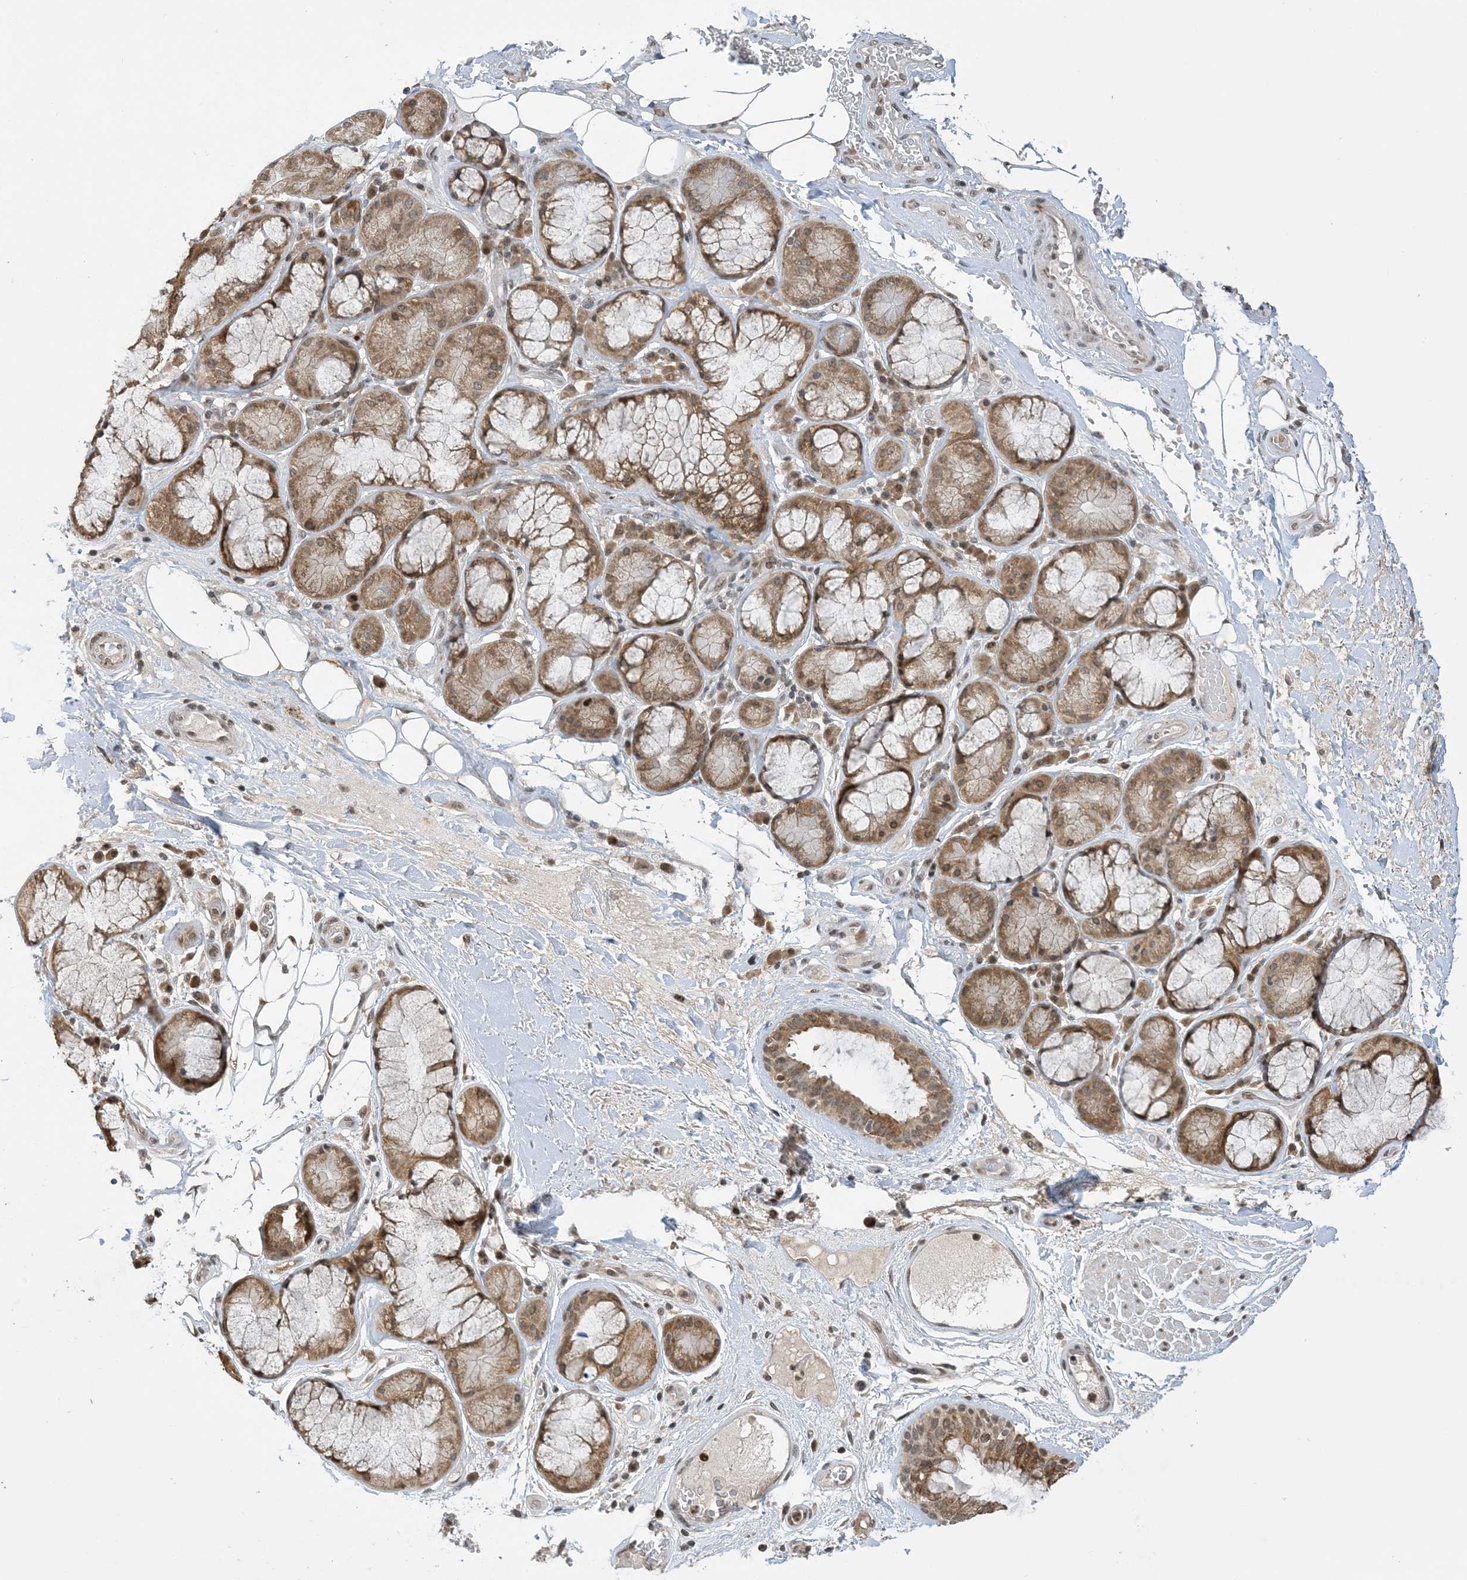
{"staining": {"intensity": "moderate", "quantity": ">75%", "location": "cytoplasmic/membranous,nuclear"}, "tissue": "bronchus", "cell_type": "Respiratory epithelial cells", "image_type": "normal", "snomed": [{"axis": "morphology", "description": "Normal tissue, NOS"}, {"axis": "morphology", "description": "Squamous cell carcinoma, NOS"}, {"axis": "topography", "description": "Lymph node"}, {"axis": "topography", "description": "Bronchus"}, {"axis": "topography", "description": "Lung"}], "caption": "Immunohistochemistry (IHC) staining of unremarkable bronchus, which displays medium levels of moderate cytoplasmic/membranous,nuclear expression in approximately >75% of respiratory epithelial cells indicating moderate cytoplasmic/membranous,nuclear protein expression. The staining was performed using DAB (brown) for protein detection and nuclei were counterstained in hematoxylin (blue).", "gene": "ACYP2", "patient": {"sex": "male", "age": 66}}